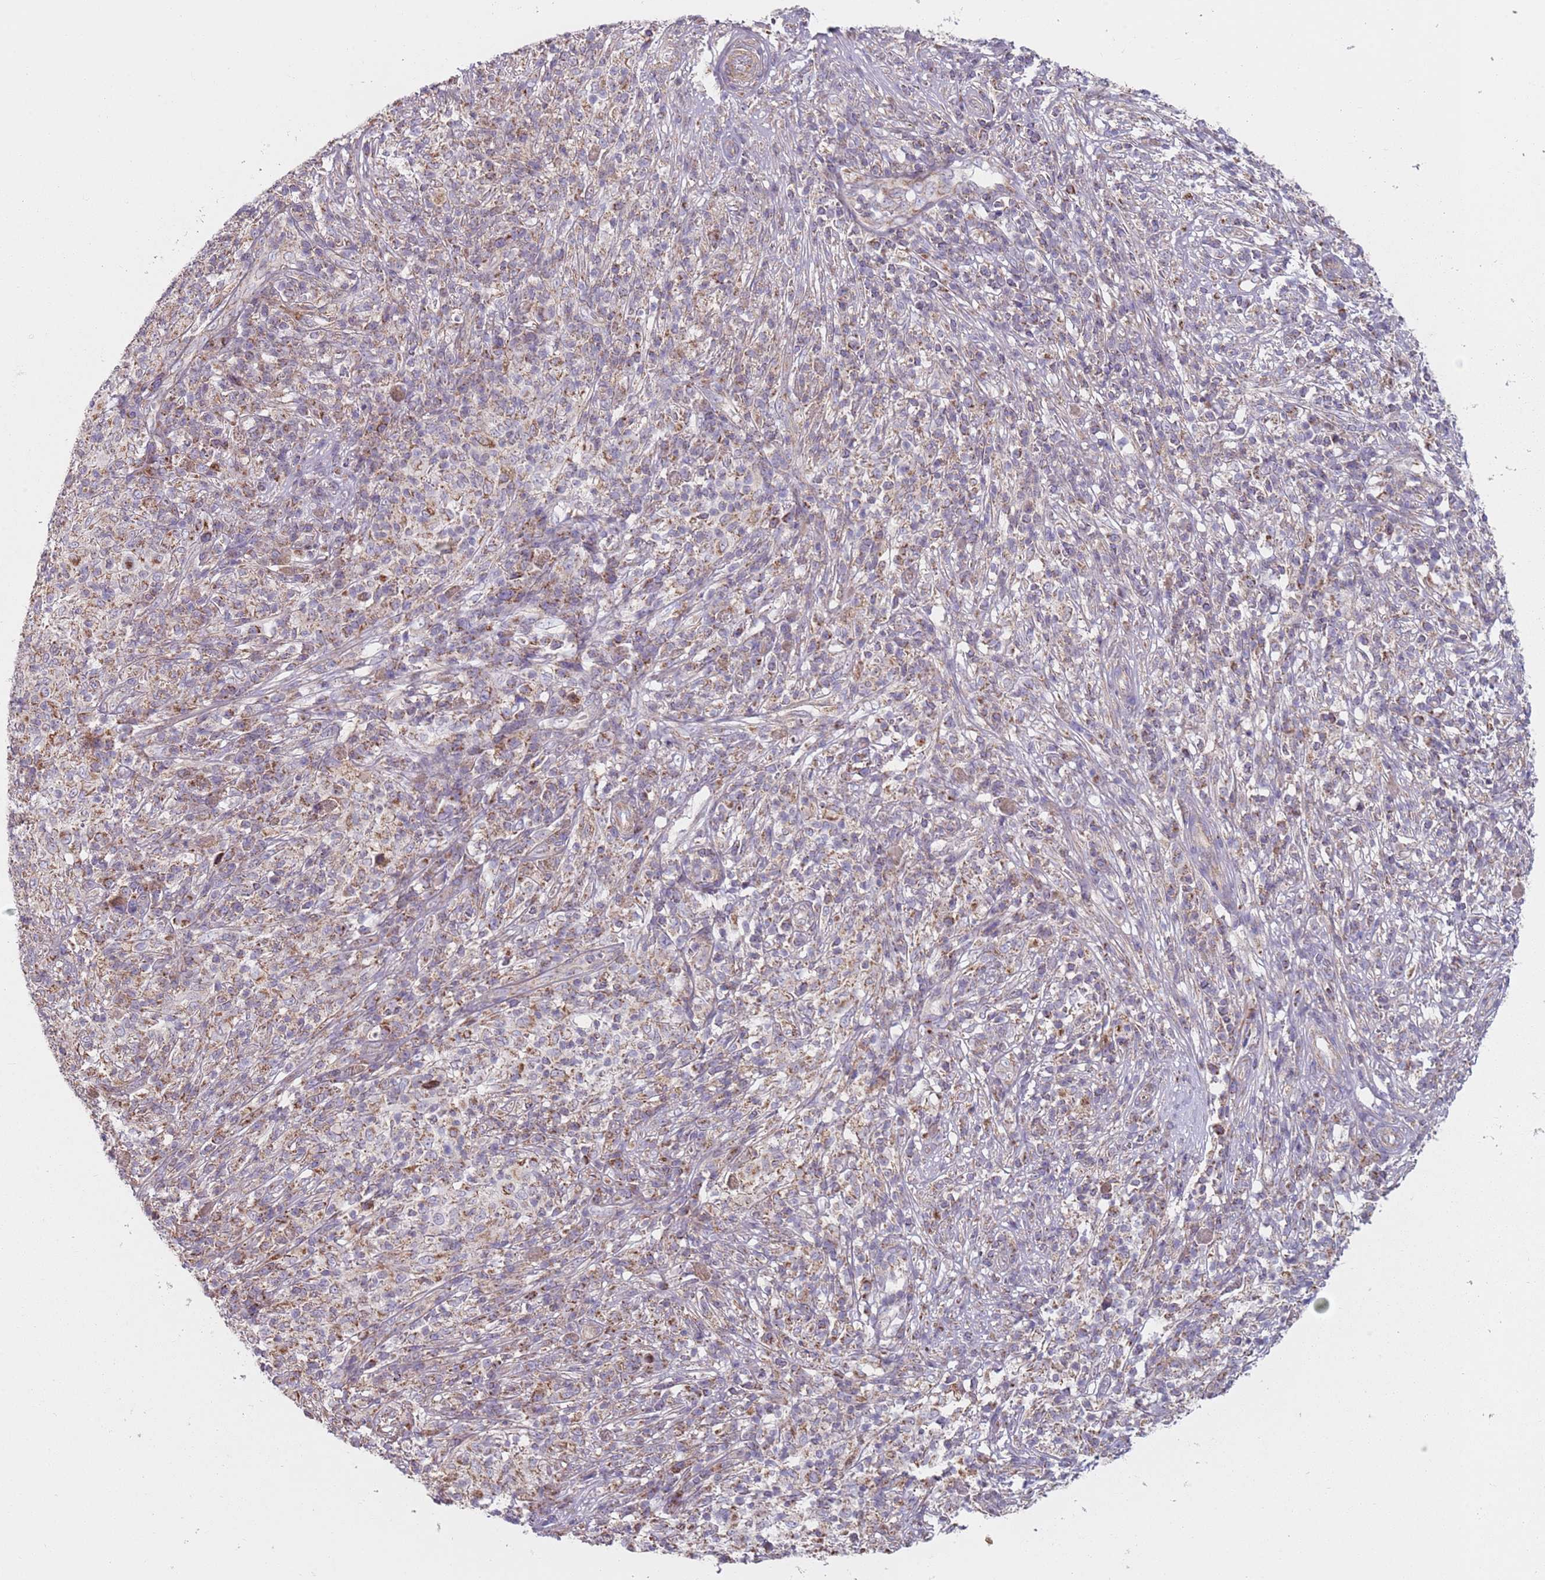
{"staining": {"intensity": "moderate", "quantity": ">75%", "location": "cytoplasmic/membranous"}, "tissue": "melanoma", "cell_type": "Tumor cells", "image_type": "cancer", "snomed": [{"axis": "morphology", "description": "Malignant melanoma, NOS"}, {"axis": "topography", "description": "Skin"}], "caption": "Immunohistochemical staining of human malignant melanoma exhibits medium levels of moderate cytoplasmic/membranous positivity in about >75% of tumor cells.", "gene": "GAS8", "patient": {"sex": "male", "age": 66}}